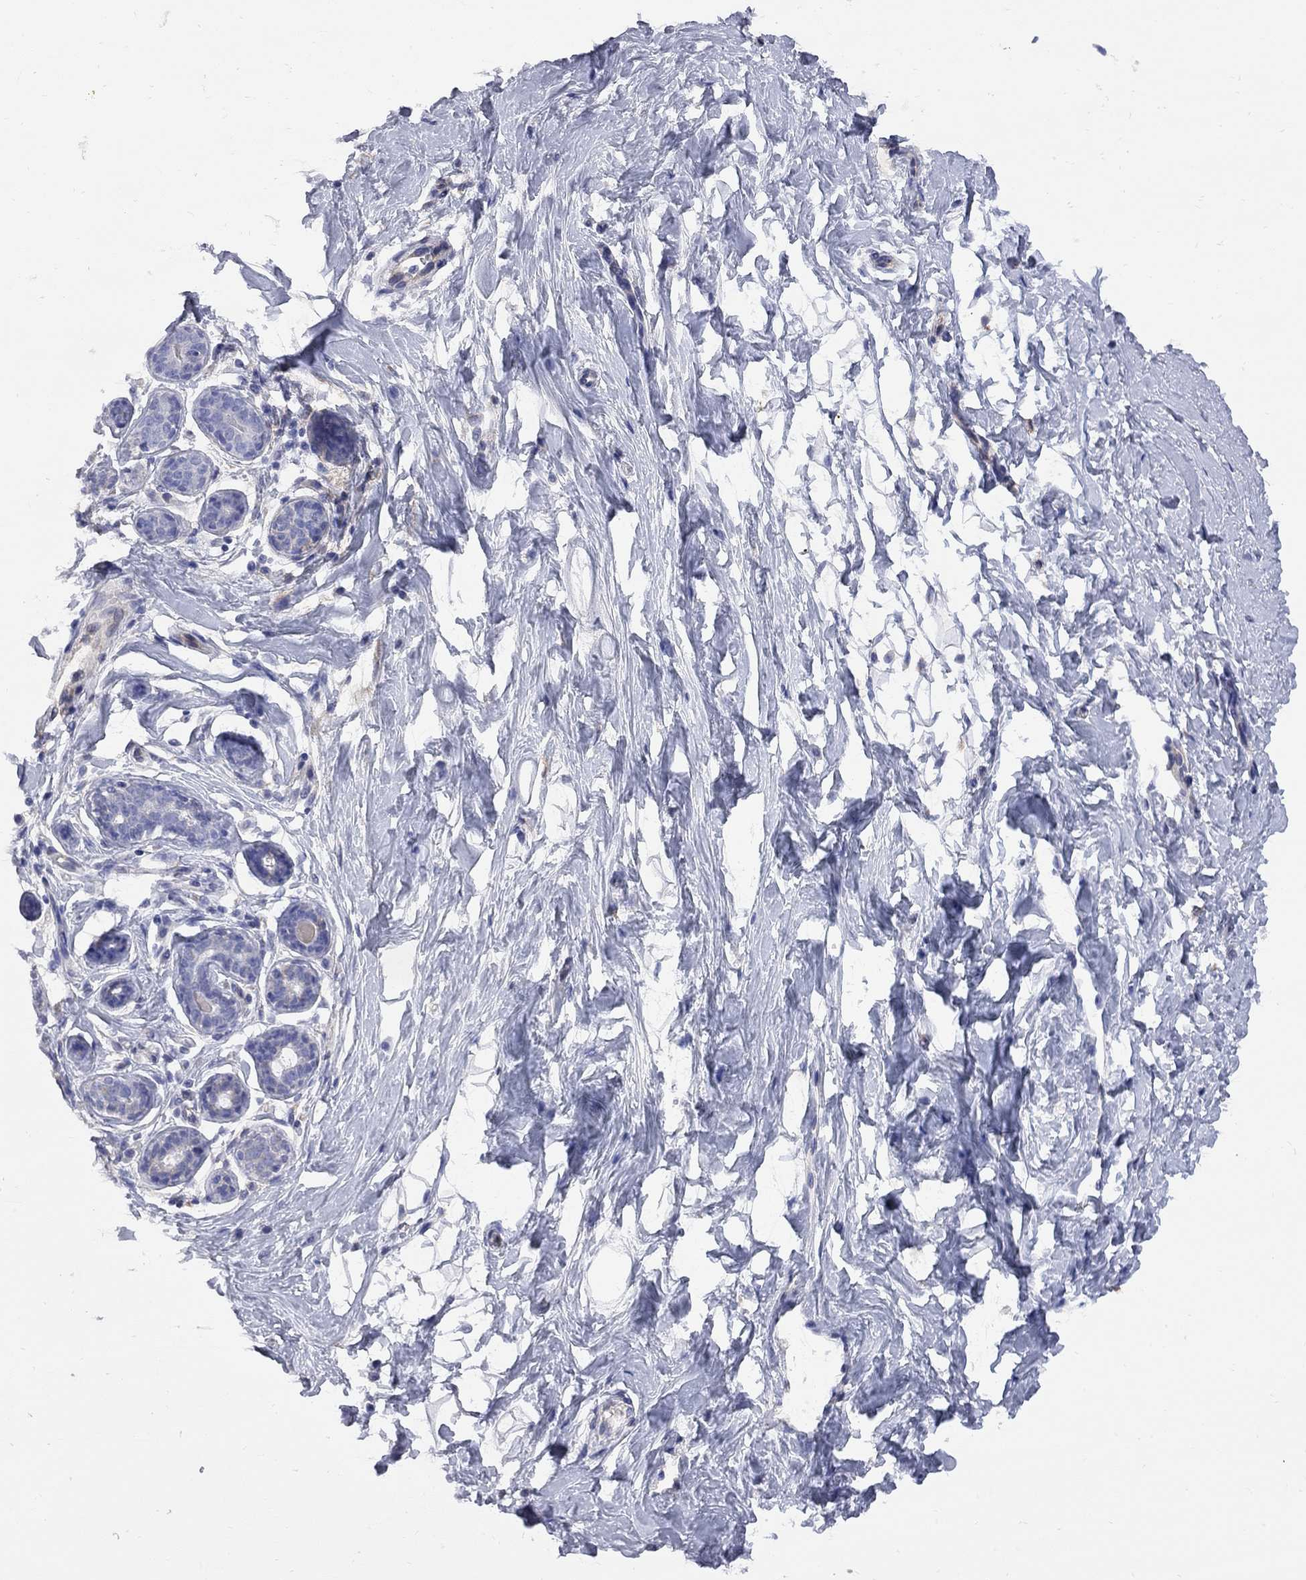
{"staining": {"intensity": "negative", "quantity": "none", "location": "none"}, "tissue": "breast", "cell_type": "Adipocytes", "image_type": "normal", "snomed": [{"axis": "morphology", "description": "Normal tissue, NOS"}, {"axis": "topography", "description": "Breast"}], "caption": "This is a photomicrograph of immunohistochemistry staining of unremarkable breast, which shows no positivity in adipocytes.", "gene": "MTHFR", "patient": {"sex": "female", "age": 37}}